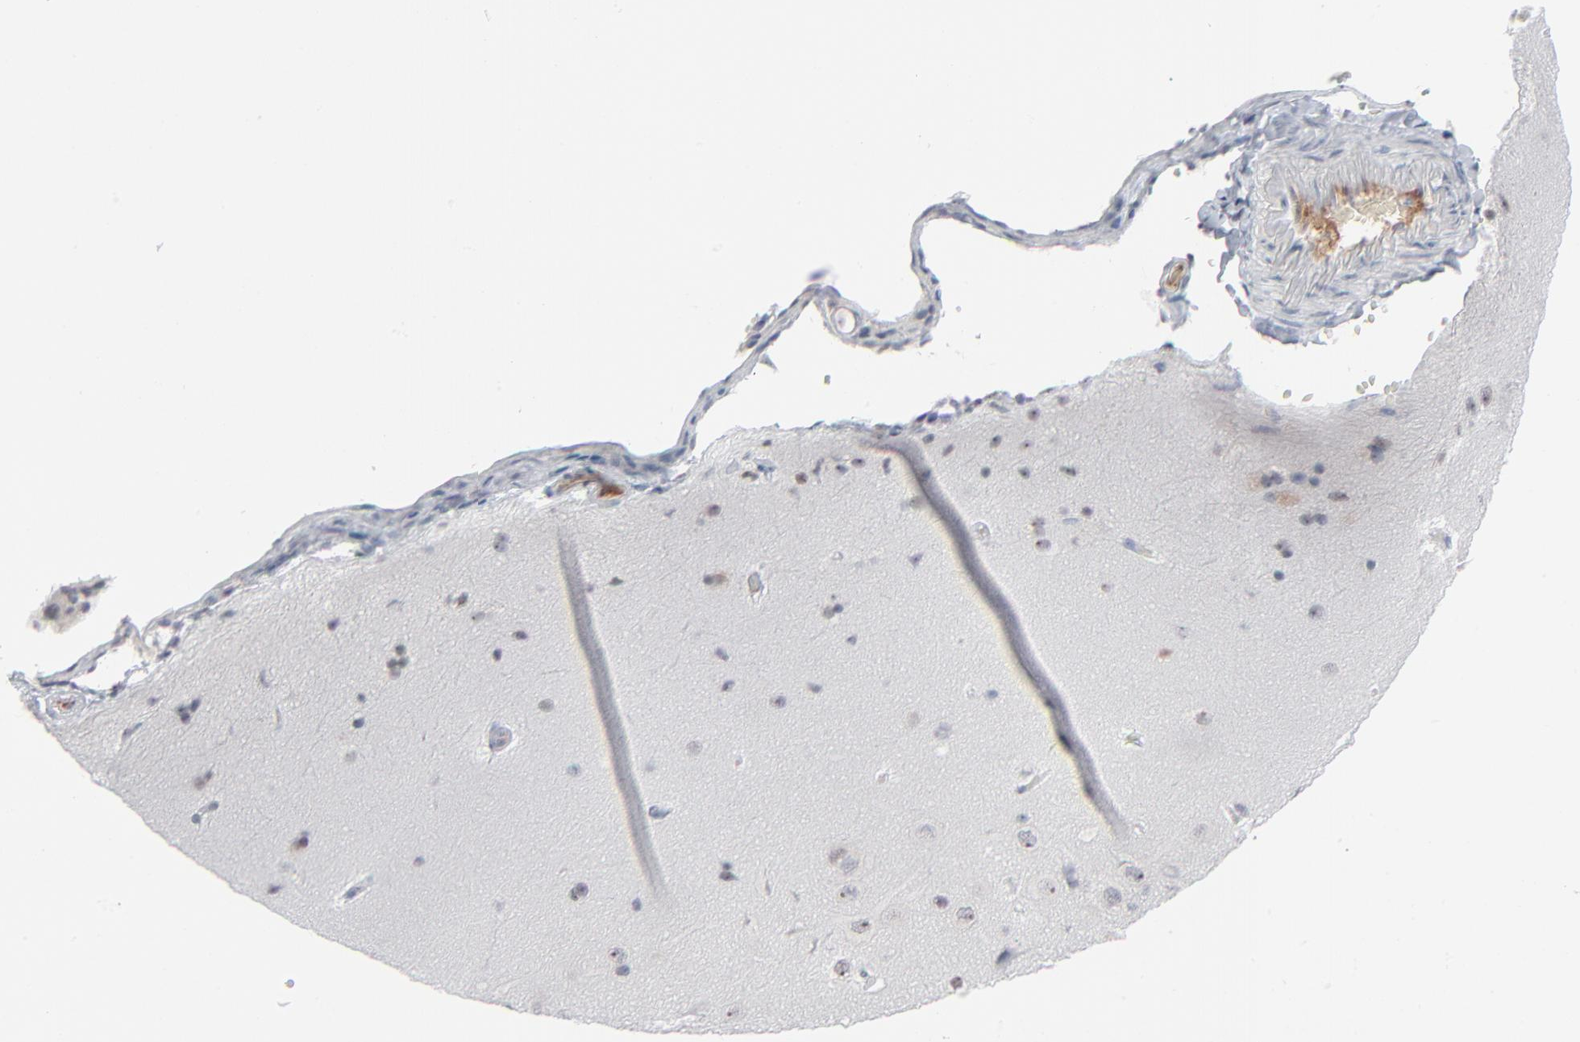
{"staining": {"intensity": "weak", "quantity": ">75%", "location": "cytoplasmic/membranous,nuclear"}, "tissue": "cerebral cortex", "cell_type": "Endothelial cells", "image_type": "normal", "snomed": [{"axis": "morphology", "description": "Normal tissue, NOS"}, {"axis": "topography", "description": "Cerebral cortex"}], "caption": "Immunohistochemistry photomicrograph of normal cerebral cortex stained for a protein (brown), which exhibits low levels of weak cytoplasmic/membranous,nuclear positivity in about >75% of endothelial cells.", "gene": "MPHOSPH6", "patient": {"sex": "female", "age": 45}}